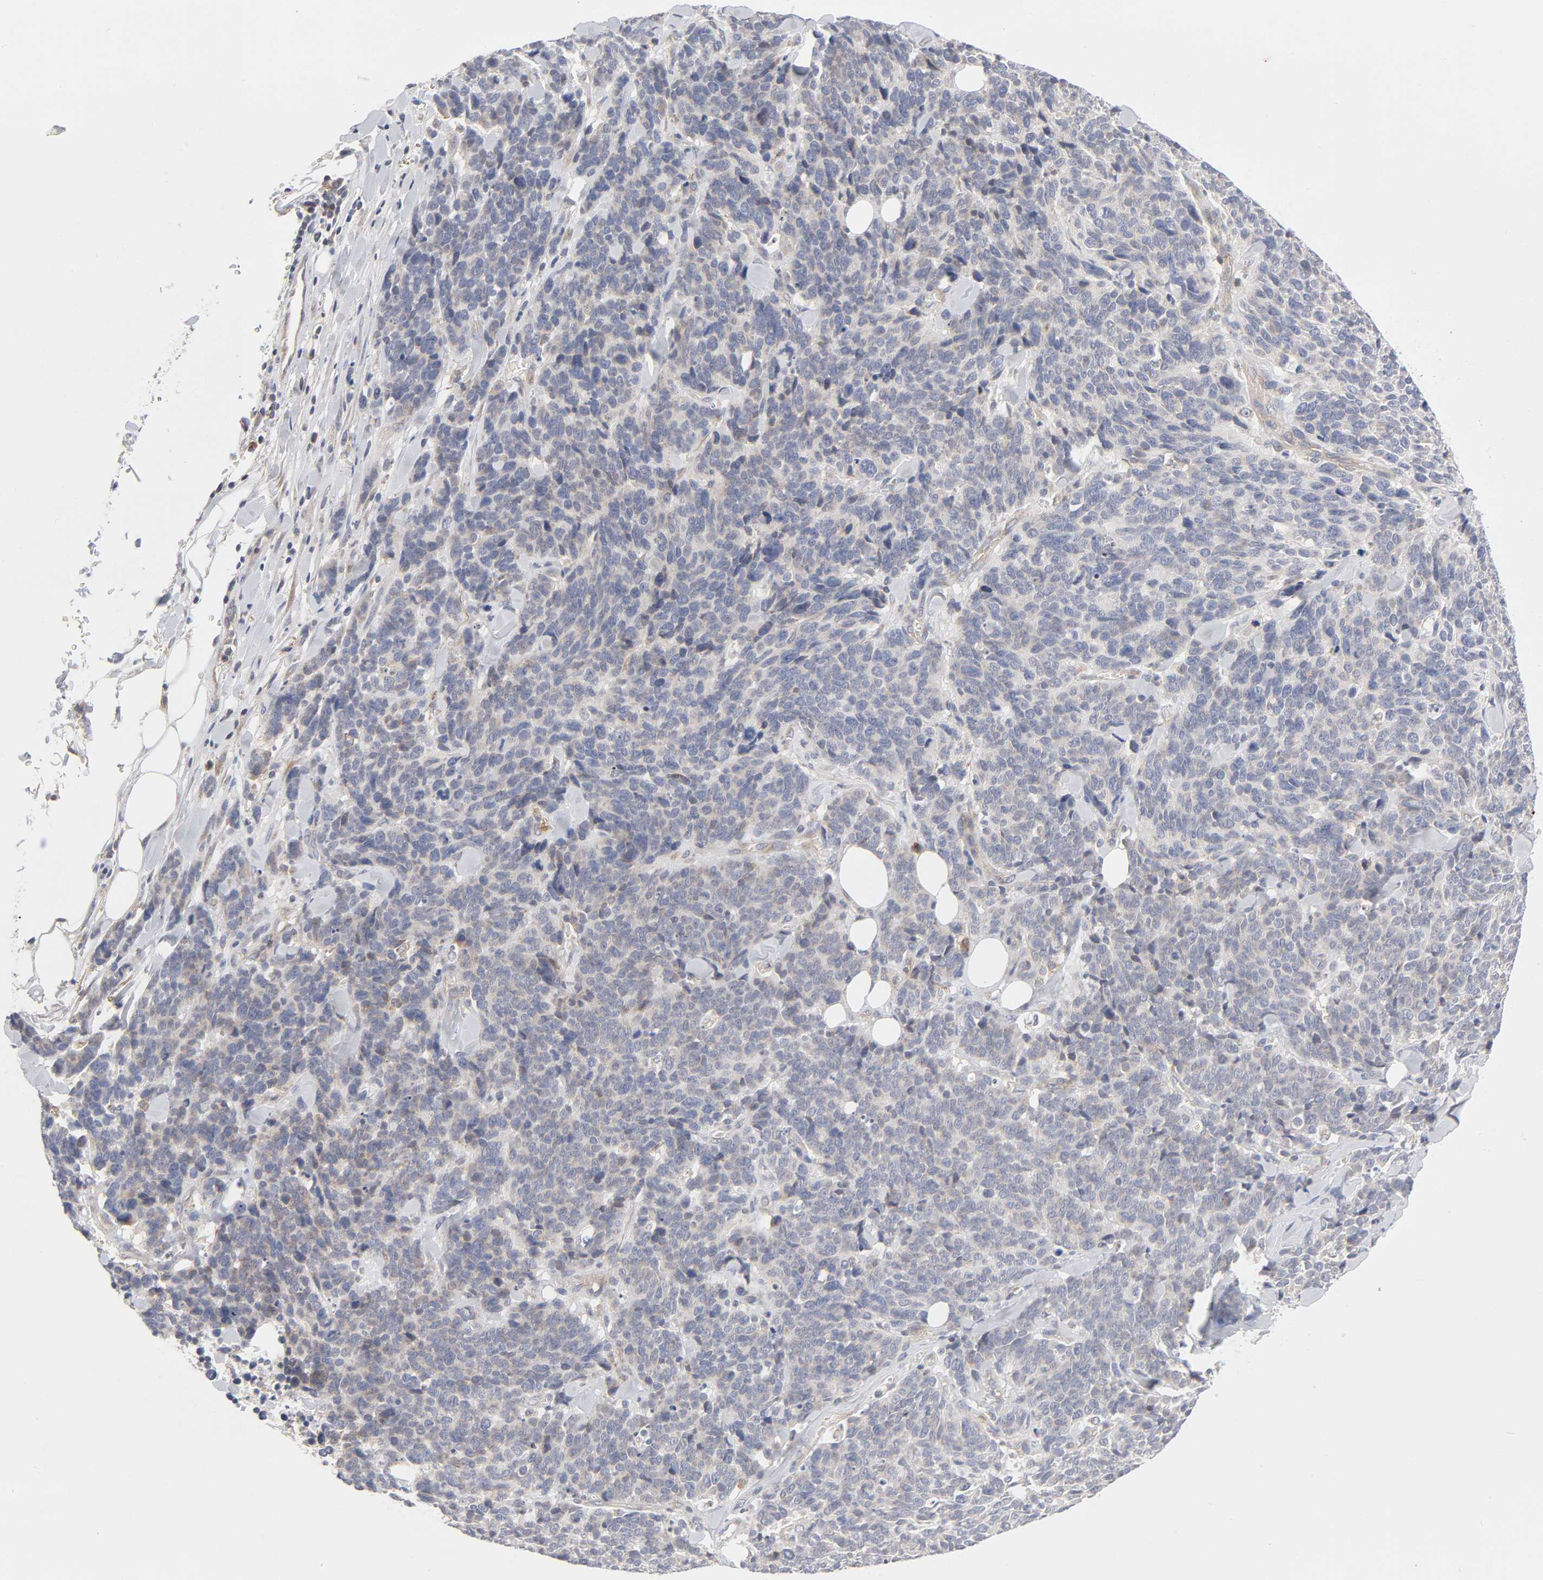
{"staining": {"intensity": "weak", "quantity": "<25%", "location": "cytoplasmic/membranous"}, "tissue": "lung cancer", "cell_type": "Tumor cells", "image_type": "cancer", "snomed": [{"axis": "morphology", "description": "Neoplasm, malignant, NOS"}, {"axis": "topography", "description": "Lung"}], "caption": "The photomicrograph exhibits no significant expression in tumor cells of lung cancer.", "gene": "IL4R", "patient": {"sex": "female", "age": 58}}